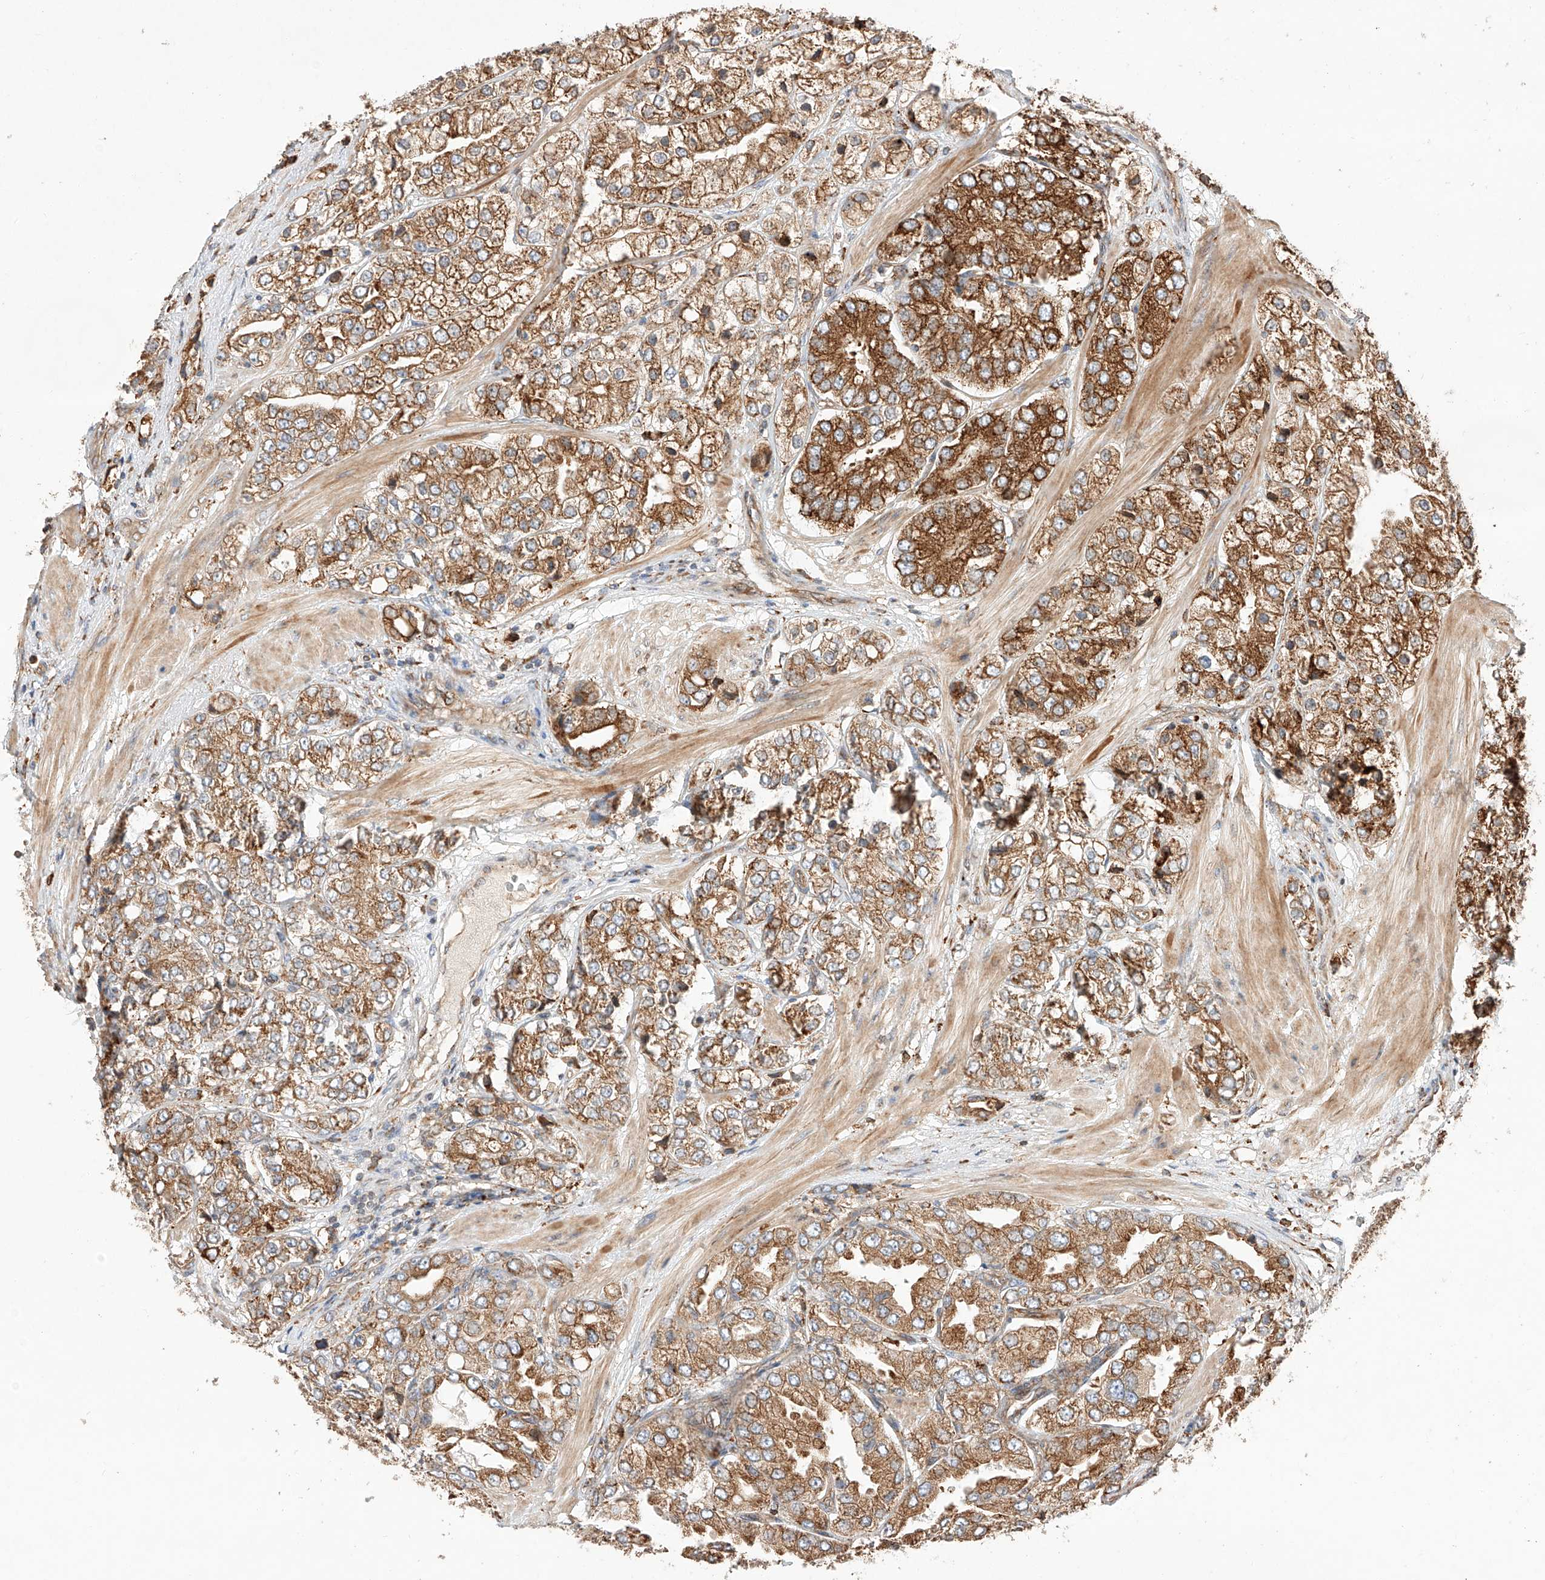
{"staining": {"intensity": "strong", "quantity": ">75%", "location": "cytoplasmic/membranous"}, "tissue": "prostate cancer", "cell_type": "Tumor cells", "image_type": "cancer", "snomed": [{"axis": "morphology", "description": "Adenocarcinoma, High grade"}, {"axis": "topography", "description": "Prostate"}], "caption": "Strong cytoplasmic/membranous protein staining is seen in approximately >75% of tumor cells in prostate high-grade adenocarcinoma. Immunohistochemistry (ihc) stains the protein of interest in brown and the nuclei are stained blue.", "gene": "ZNF84", "patient": {"sex": "male", "age": 50}}